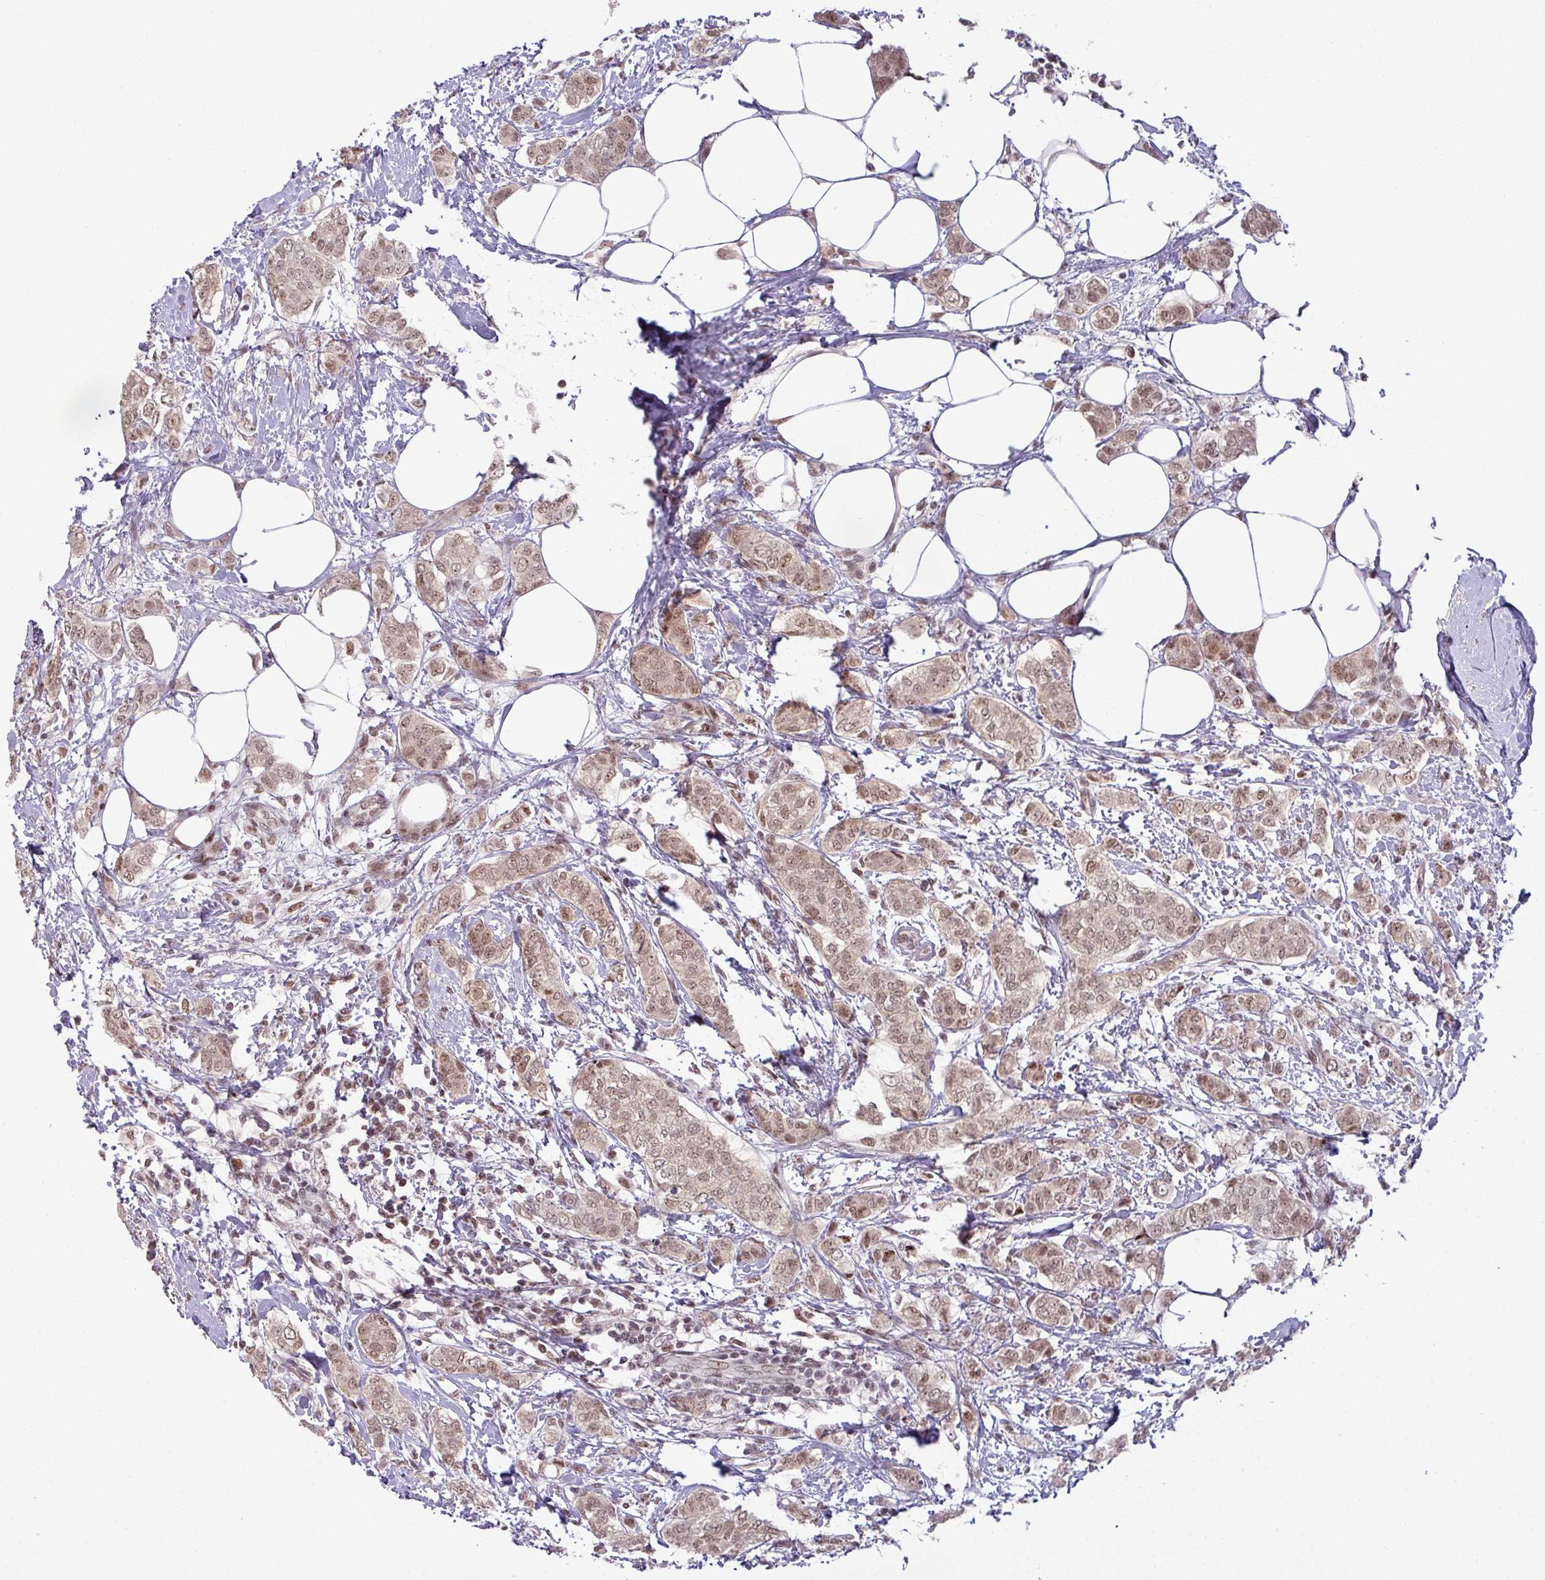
{"staining": {"intensity": "moderate", "quantity": ">75%", "location": "nuclear"}, "tissue": "breast cancer", "cell_type": "Tumor cells", "image_type": "cancer", "snomed": [{"axis": "morphology", "description": "Duct carcinoma"}, {"axis": "topography", "description": "Breast"}], "caption": "Moderate nuclear expression for a protein is seen in about >75% of tumor cells of breast invasive ductal carcinoma using immunohistochemistry.", "gene": "PTPN20", "patient": {"sex": "female", "age": 72}}